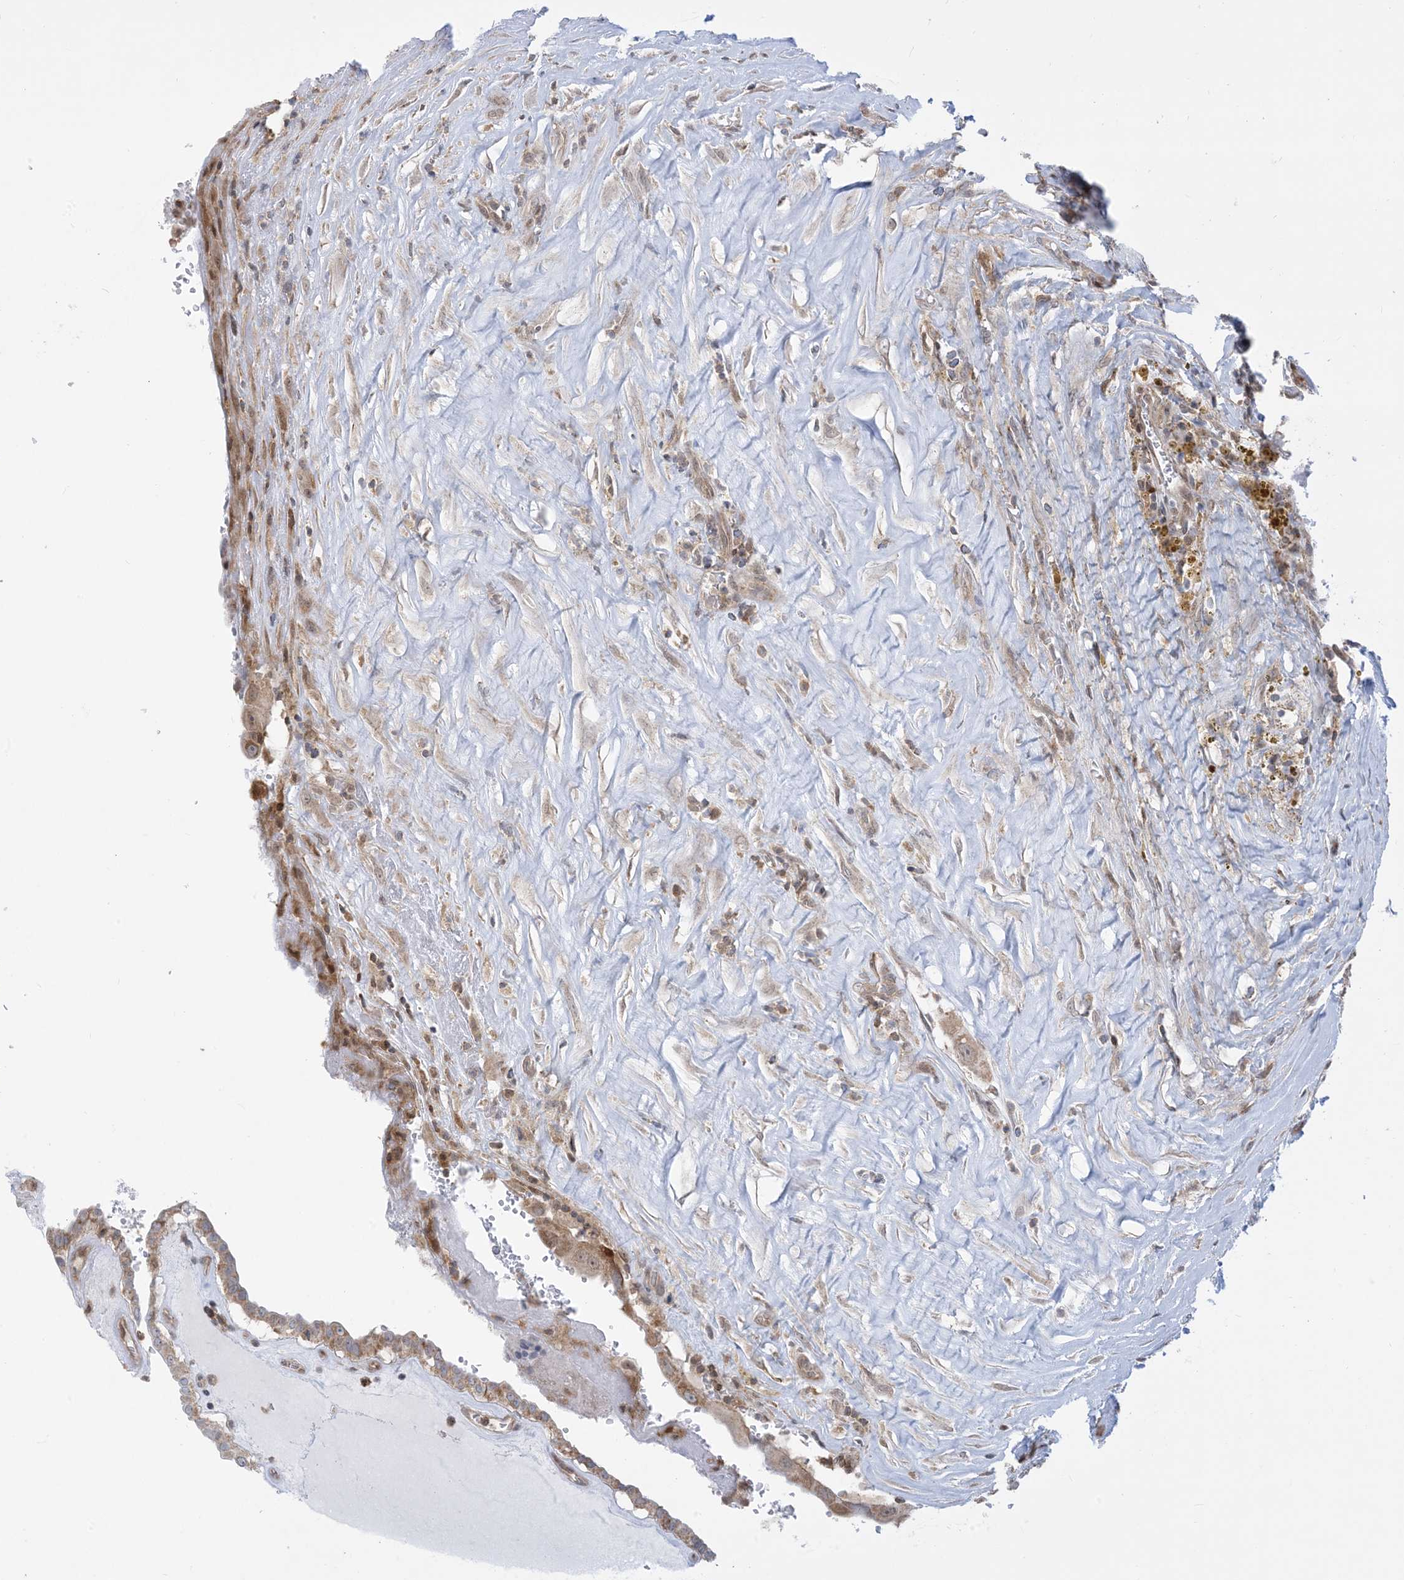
{"staining": {"intensity": "weak", "quantity": ">75%", "location": "cytoplasmic/membranous"}, "tissue": "thyroid cancer", "cell_type": "Tumor cells", "image_type": "cancer", "snomed": [{"axis": "morphology", "description": "Papillary adenocarcinoma, NOS"}, {"axis": "topography", "description": "Thyroid gland"}], "caption": "The photomicrograph reveals staining of papillary adenocarcinoma (thyroid), revealing weak cytoplasmic/membranous protein expression (brown color) within tumor cells.", "gene": "CASP4", "patient": {"sex": "male", "age": 77}}